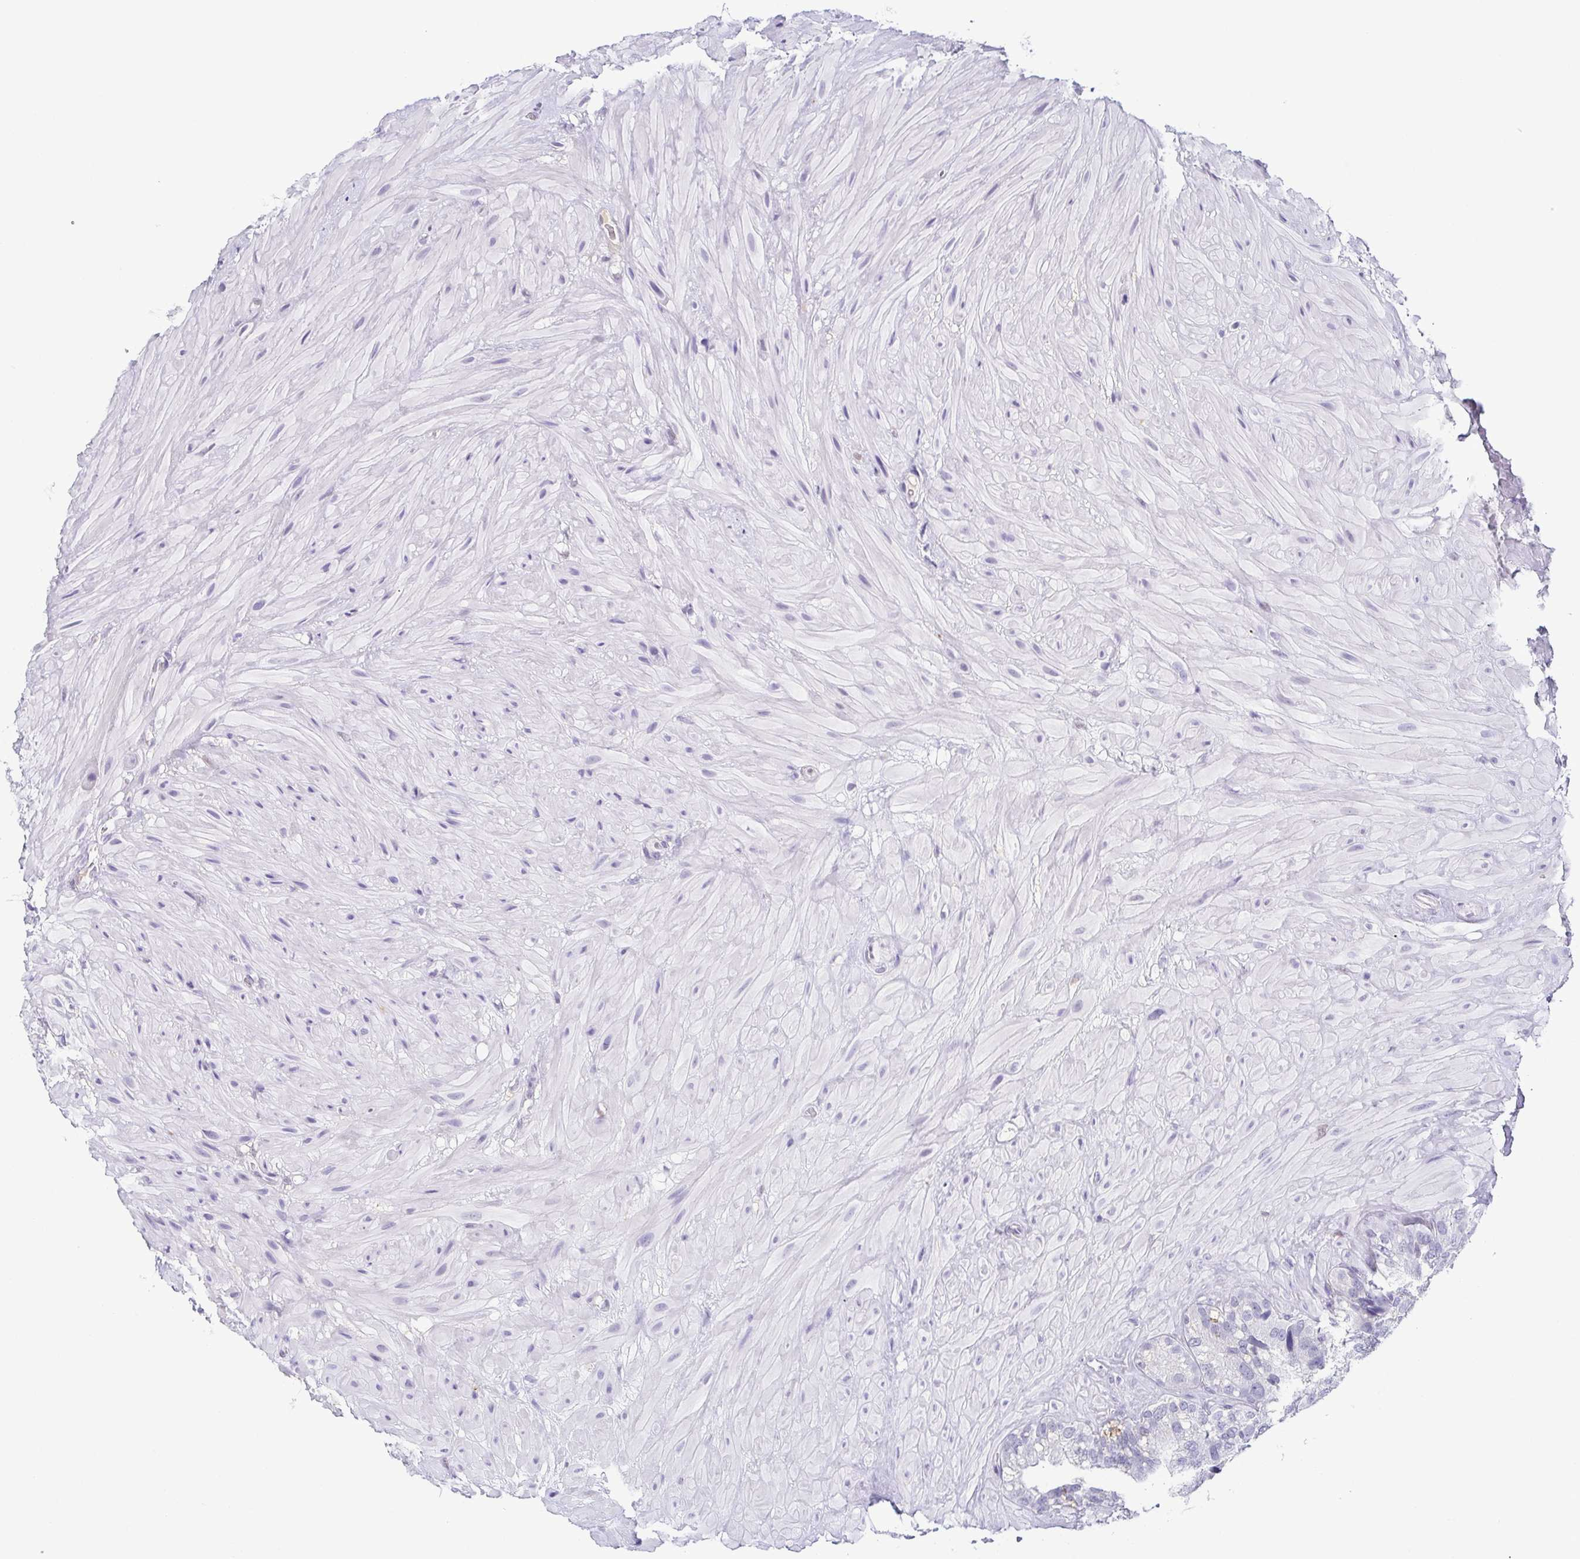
{"staining": {"intensity": "negative", "quantity": "none", "location": "none"}, "tissue": "seminal vesicle", "cell_type": "Glandular cells", "image_type": "normal", "snomed": [{"axis": "morphology", "description": "Normal tissue, NOS"}, {"axis": "topography", "description": "Seminal veicle"}], "caption": "This is an IHC histopathology image of benign seminal vesicle. There is no positivity in glandular cells.", "gene": "TCF3", "patient": {"sex": "male", "age": 60}}